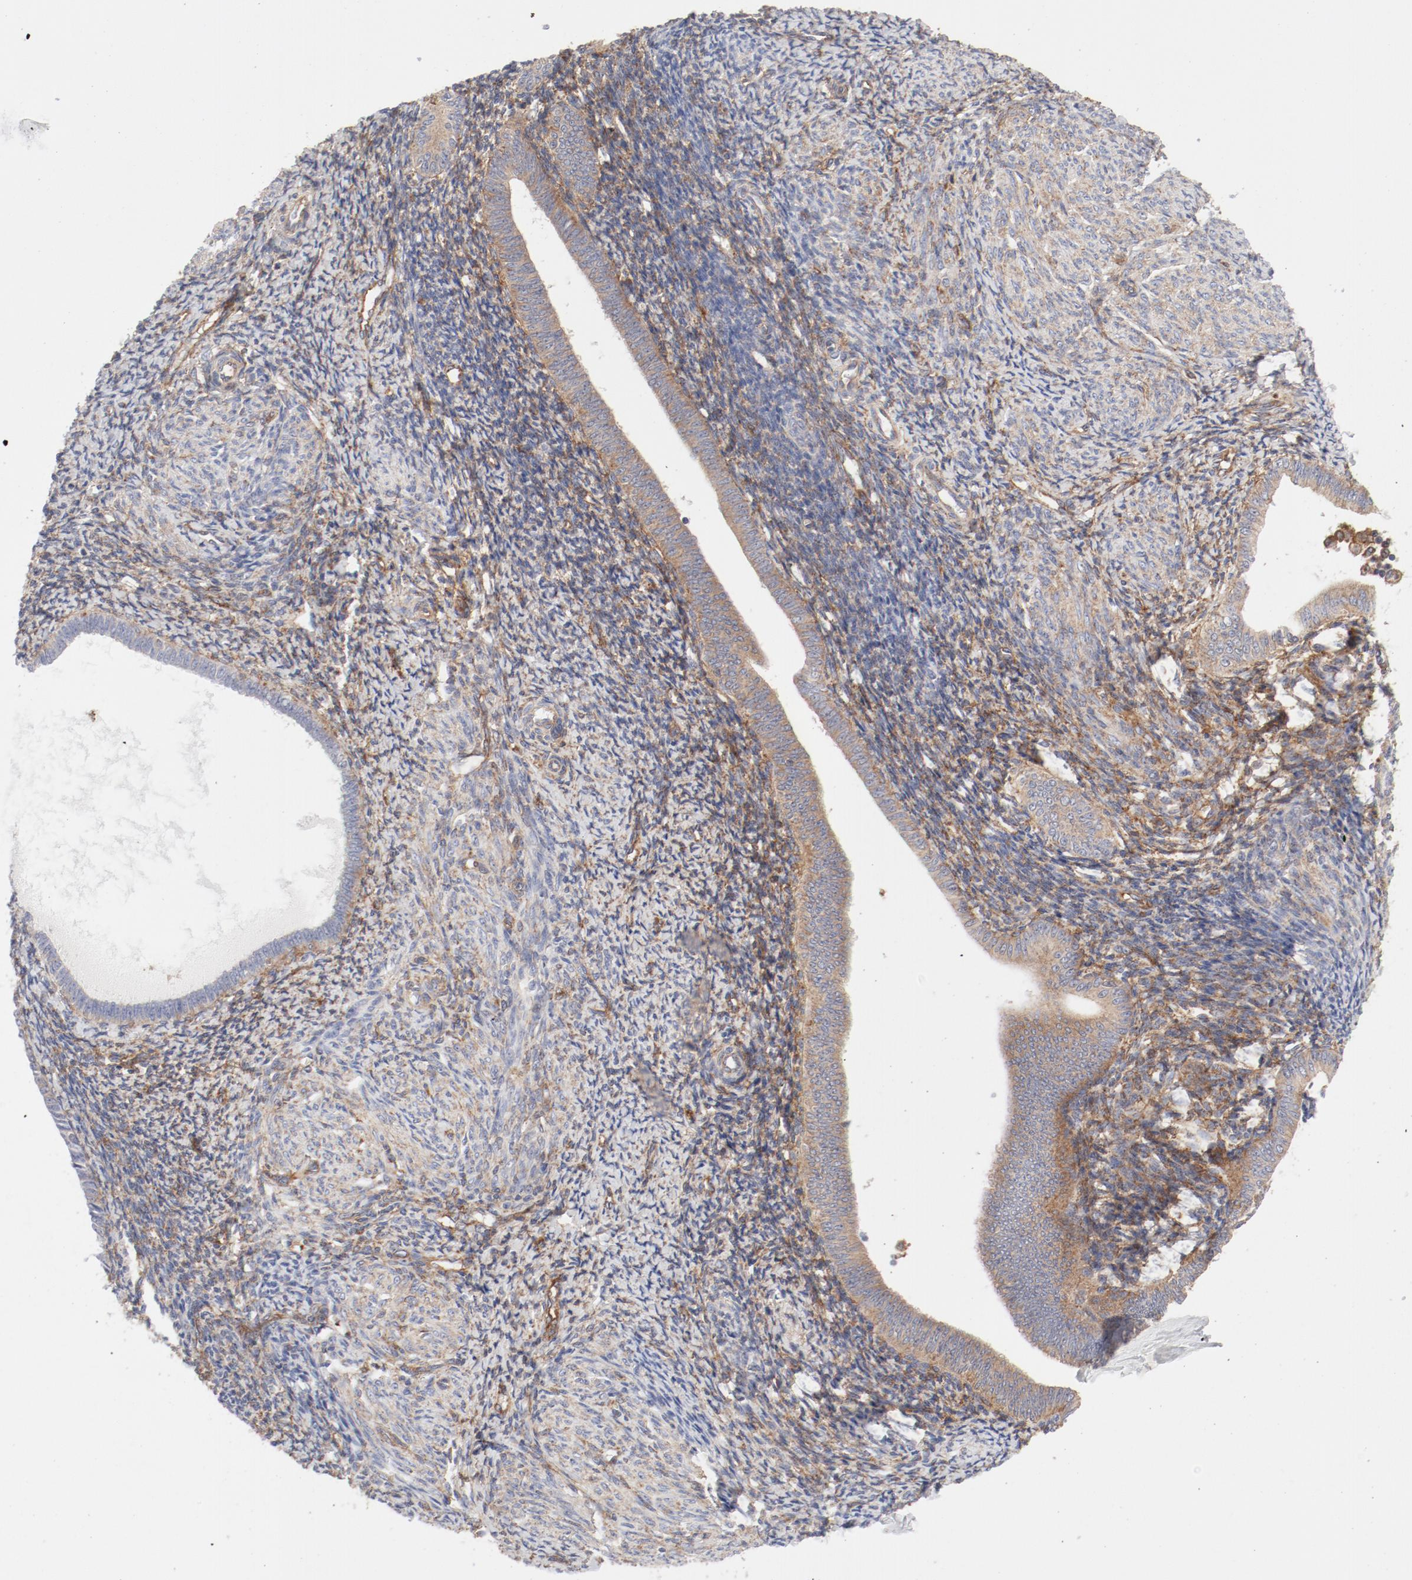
{"staining": {"intensity": "weak", "quantity": ">75%", "location": "cytoplasmic/membranous"}, "tissue": "endometrium", "cell_type": "Cells in endometrial stroma", "image_type": "normal", "snomed": [{"axis": "morphology", "description": "Normal tissue, NOS"}, {"axis": "topography", "description": "Endometrium"}], "caption": "Immunohistochemical staining of unremarkable endometrium displays low levels of weak cytoplasmic/membranous staining in about >75% of cells in endometrial stroma.", "gene": "AP2A1", "patient": {"sex": "female", "age": 57}}